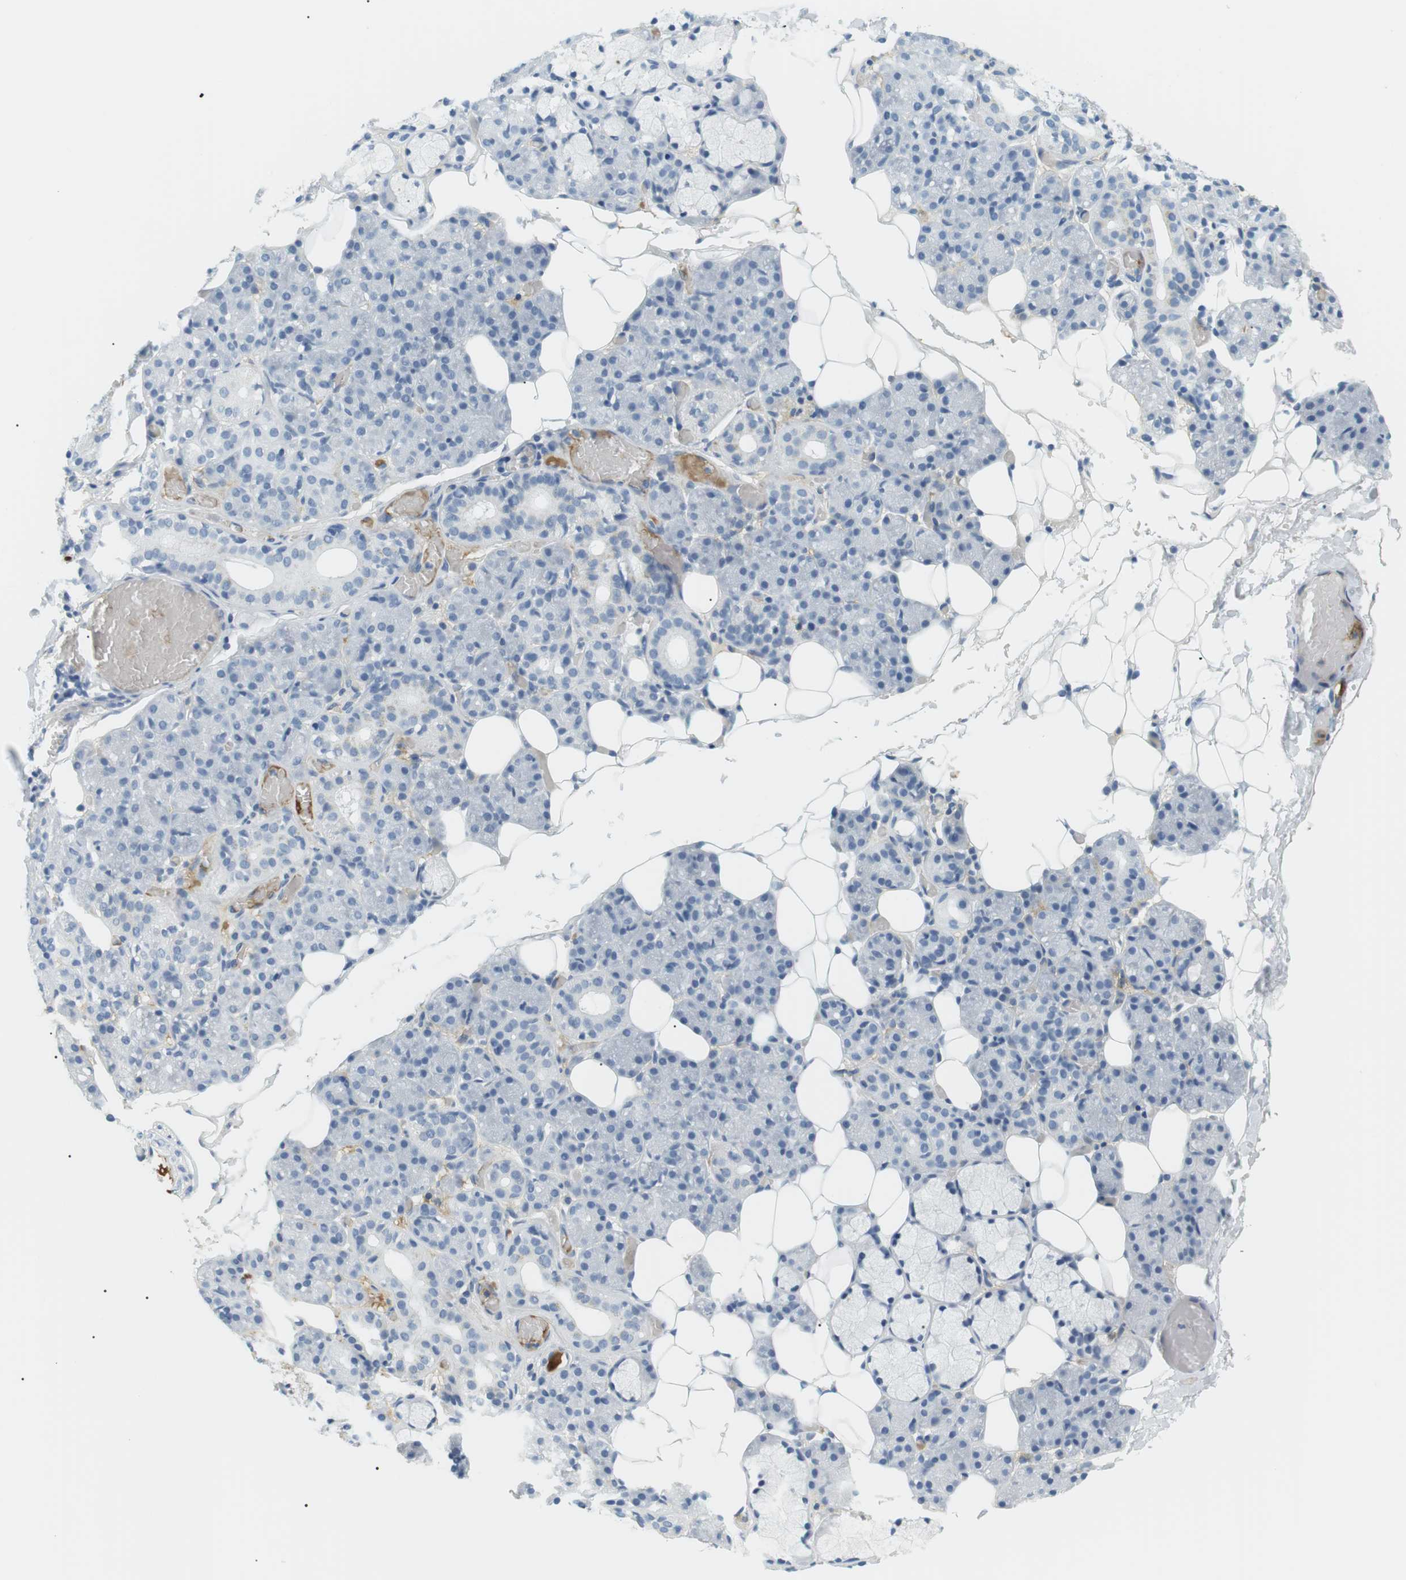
{"staining": {"intensity": "negative", "quantity": "none", "location": "none"}, "tissue": "salivary gland", "cell_type": "Glandular cells", "image_type": "normal", "snomed": [{"axis": "morphology", "description": "Normal tissue, NOS"}, {"axis": "topography", "description": "Salivary gland"}], "caption": "A high-resolution histopathology image shows immunohistochemistry (IHC) staining of benign salivary gland, which exhibits no significant staining in glandular cells.", "gene": "APOB", "patient": {"sex": "male", "age": 63}}